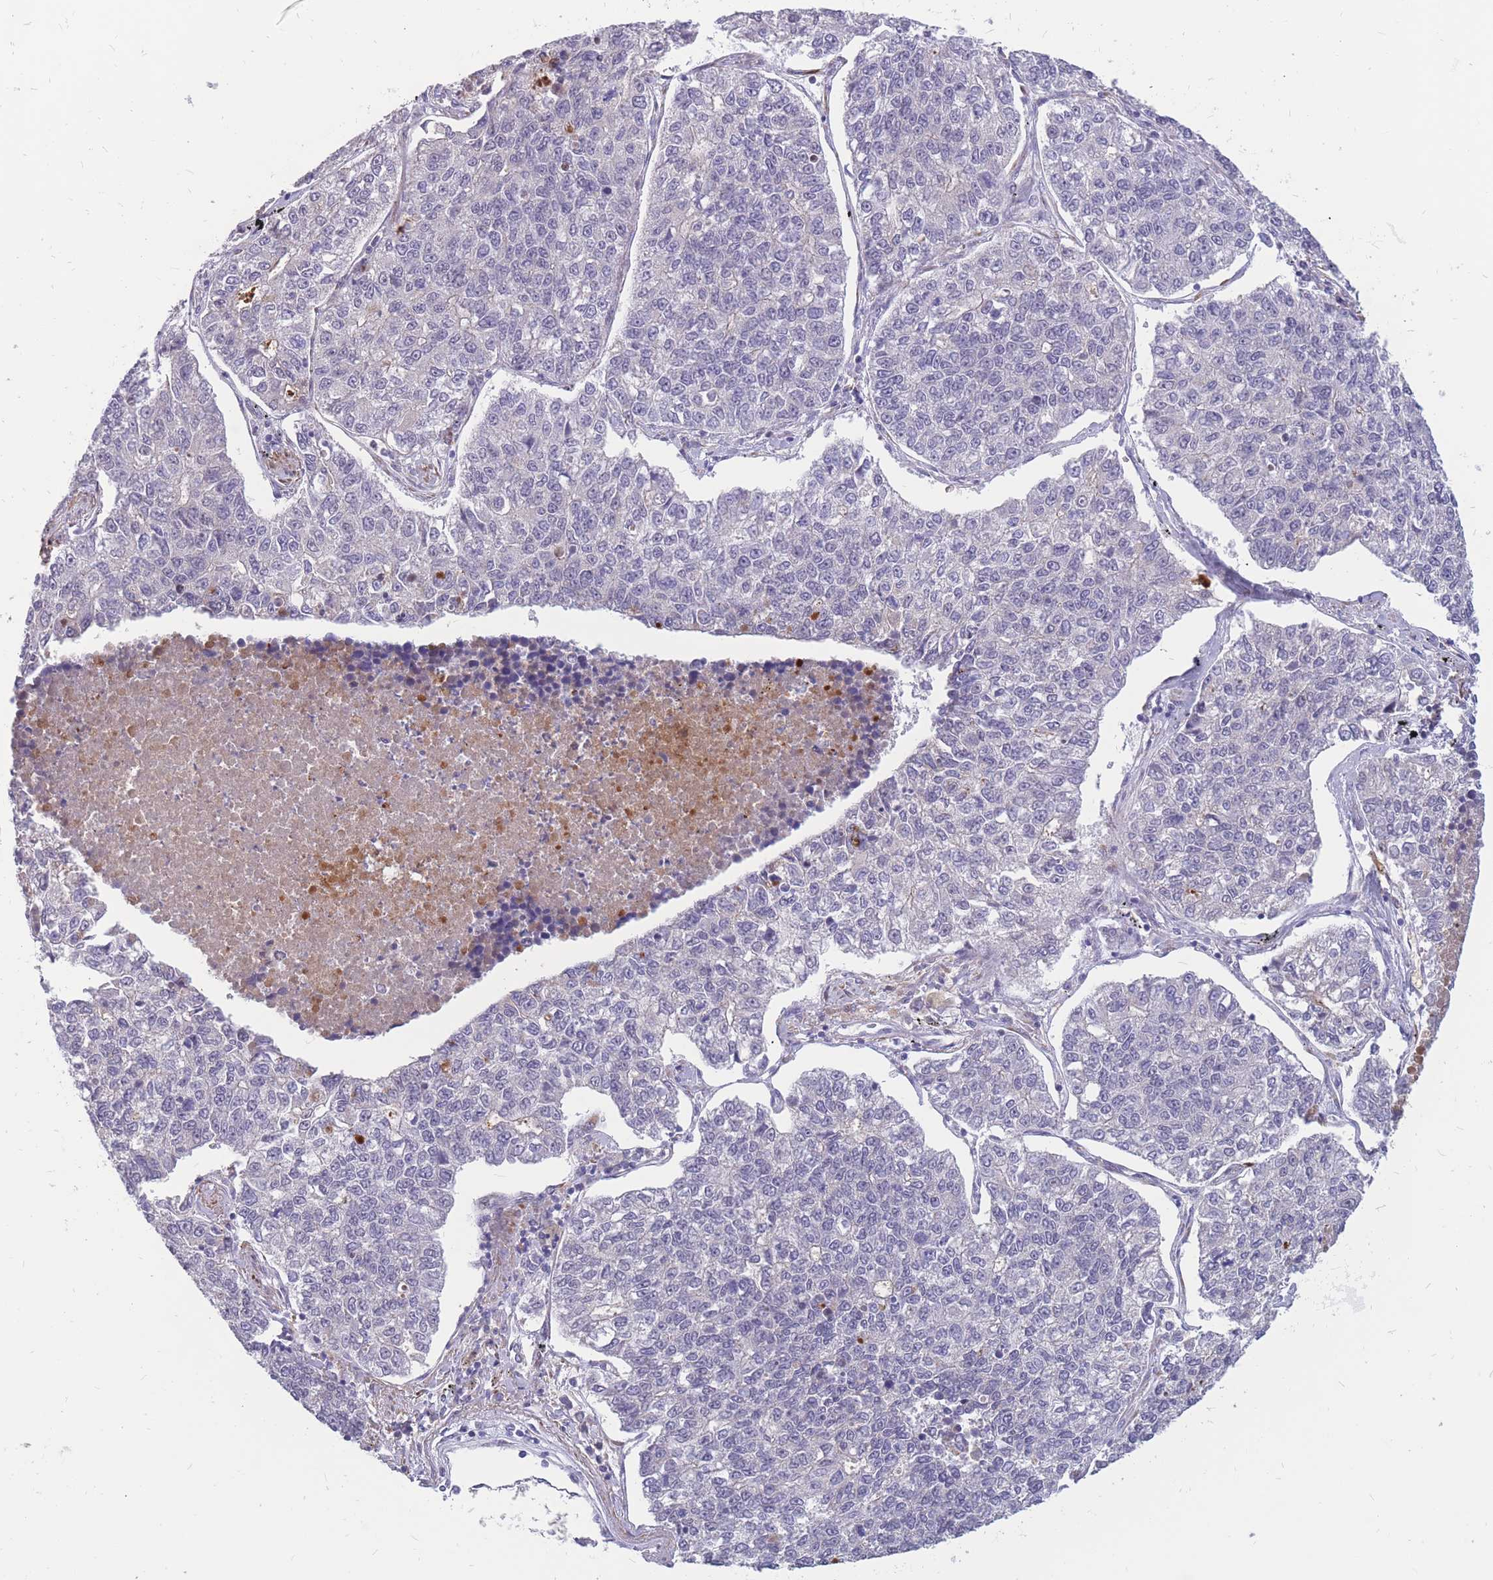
{"staining": {"intensity": "negative", "quantity": "none", "location": "none"}, "tissue": "lung cancer", "cell_type": "Tumor cells", "image_type": "cancer", "snomed": [{"axis": "morphology", "description": "Adenocarcinoma, NOS"}, {"axis": "topography", "description": "Lung"}], "caption": "There is no significant positivity in tumor cells of lung cancer.", "gene": "ADD2", "patient": {"sex": "male", "age": 49}}